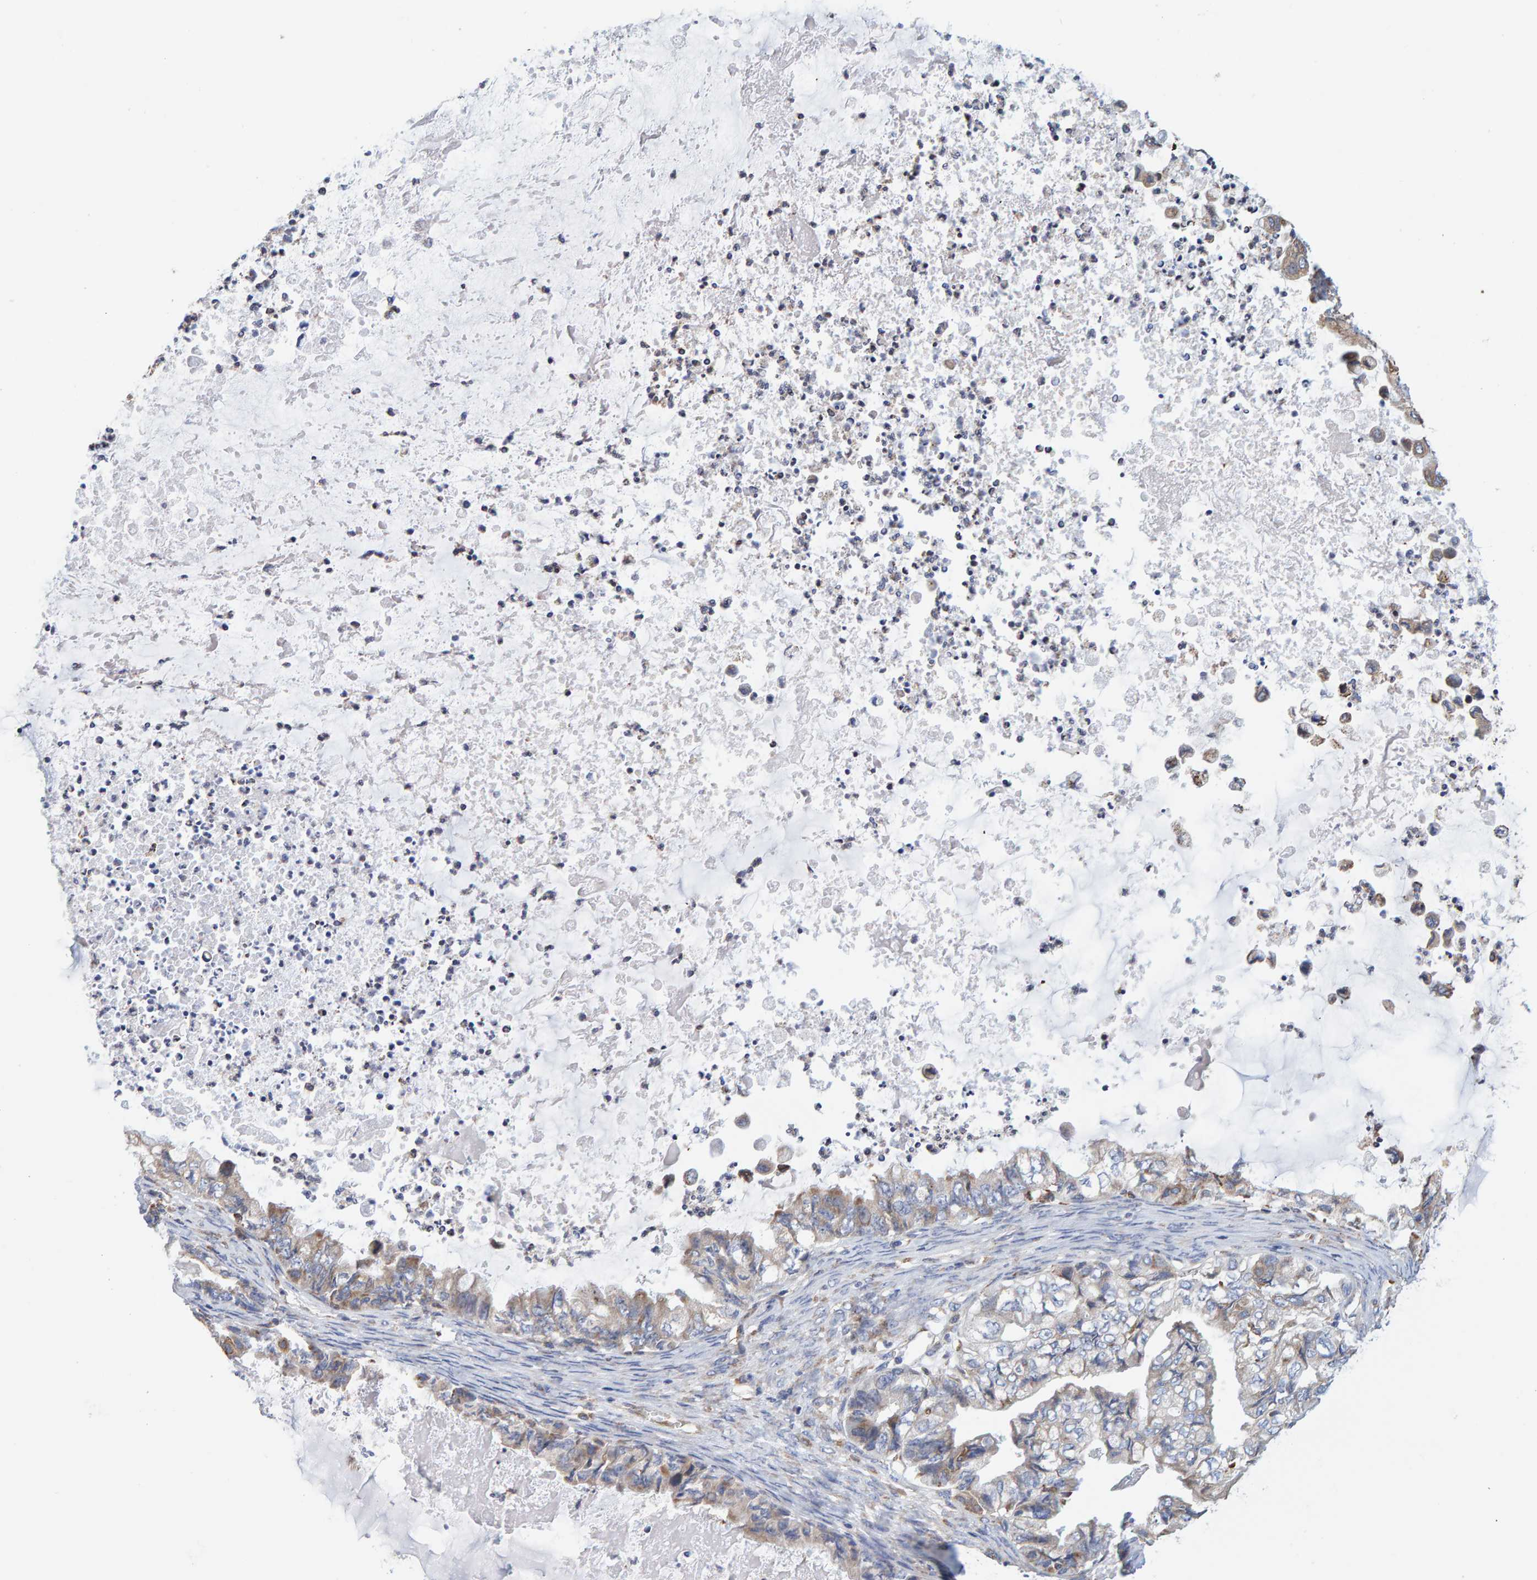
{"staining": {"intensity": "weak", "quantity": "25%-75%", "location": "cytoplasmic/membranous"}, "tissue": "ovarian cancer", "cell_type": "Tumor cells", "image_type": "cancer", "snomed": [{"axis": "morphology", "description": "Cystadenocarcinoma, mucinous, NOS"}, {"axis": "topography", "description": "Ovary"}], "caption": "High-magnification brightfield microscopy of ovarian mucinous cystadenocarcinoma stained with DAB (brown) and counterstained with hematoxylin (blue). tumor cells exhibit weak cytoplasmic/membranous staining is seen in about25%-75% of cells. The protein of interest is shown in brown color, while the nuclei are stained blue.", "gene": "SGPL1", "patient": {"sex": "female", "age": 80}}